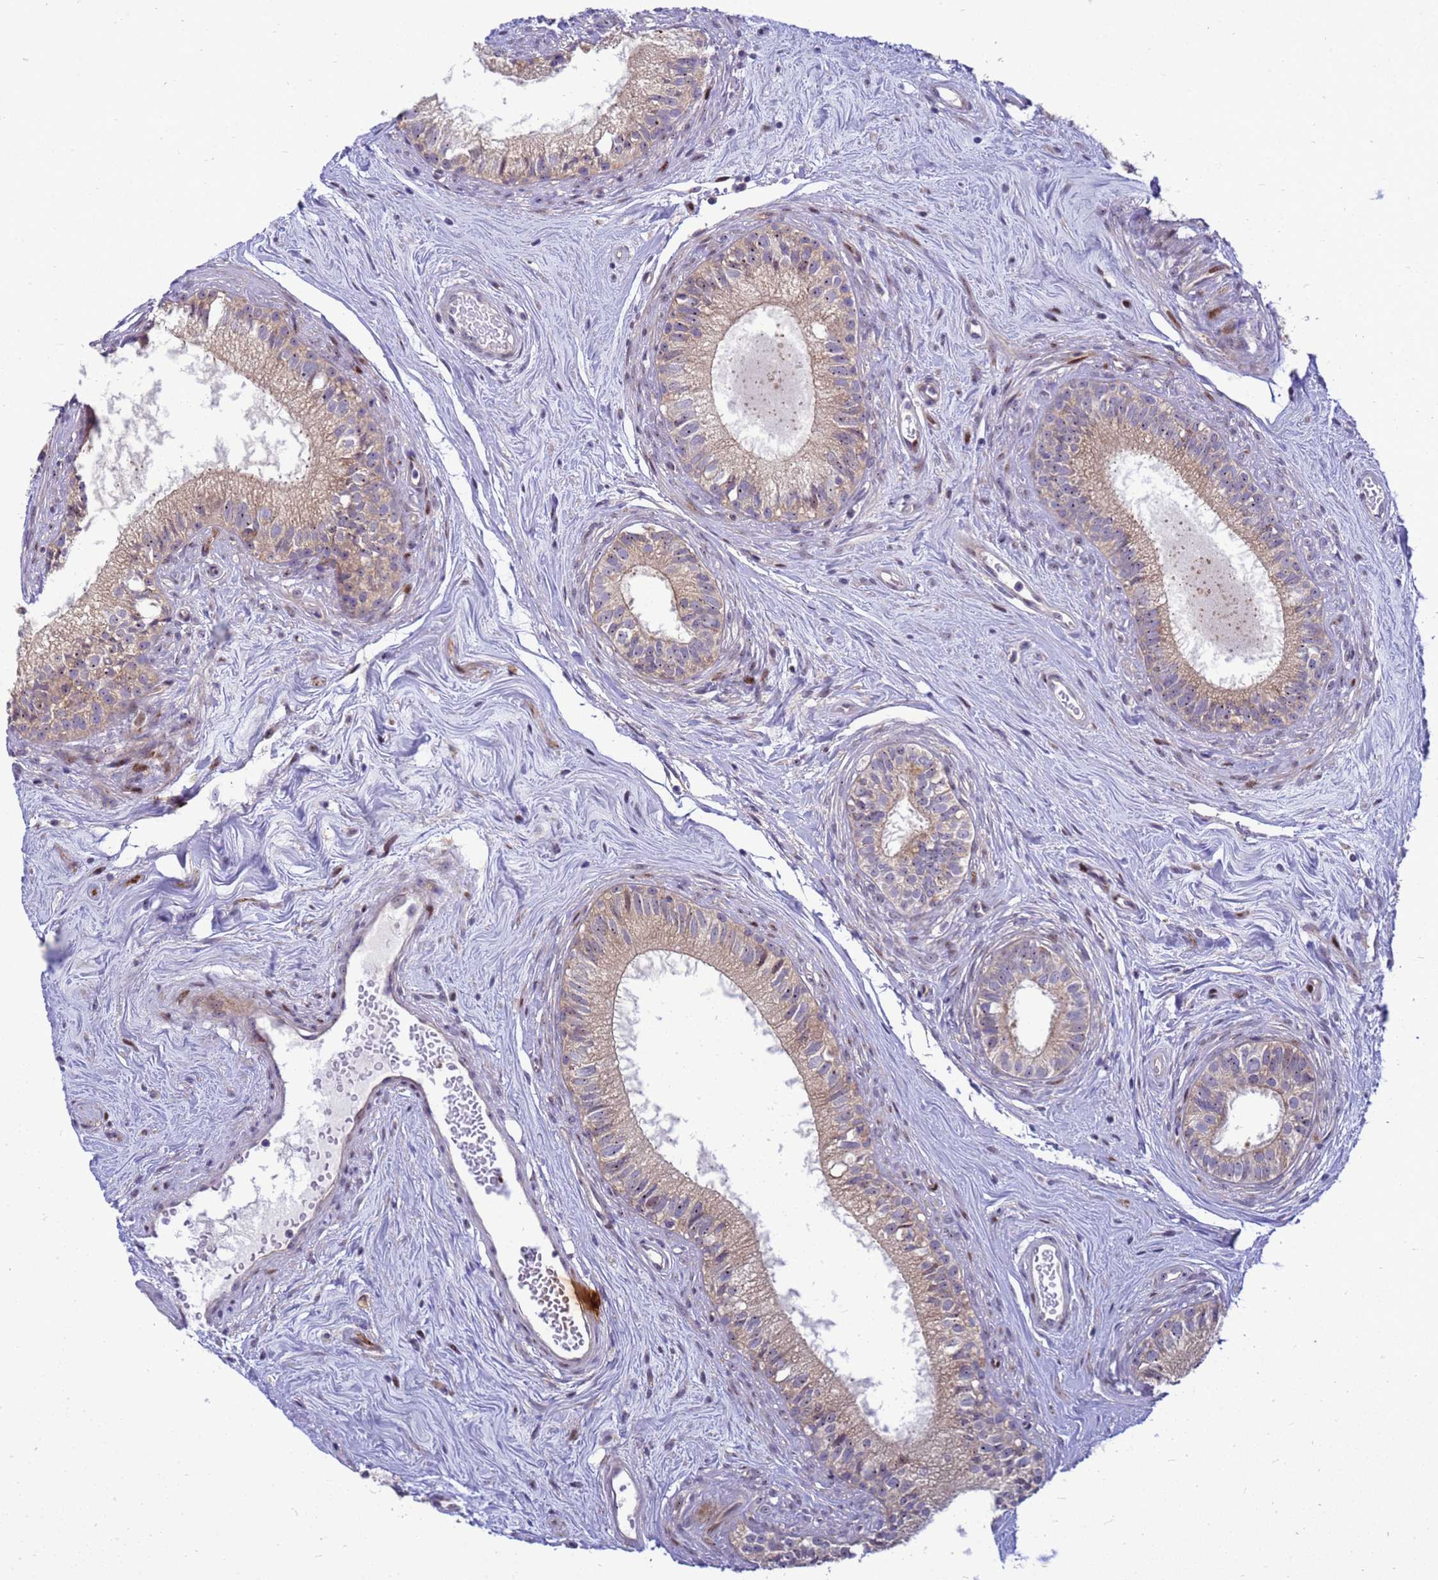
{"staining": {"intensity": "moderate", "quantity": "25%-75%", "location": "cytoplasmic/membranous"}, "tissue": "epididymis", "cell_type": "Glandular cells", "image_type": "normal", "snomed": [{"axis": "morphology", "description": "Normal tissue, NOS"}, {"axis": "topography", "description": "Epididymis"}], "caption": "Epididymis stained with DAB IHC shows medium levels of moderate cytoplasmic/membranous positivity in about 25%-75% of glandular cells.", "gene": "RSPO1", "patient": {"sex": "male", "age": 71}}